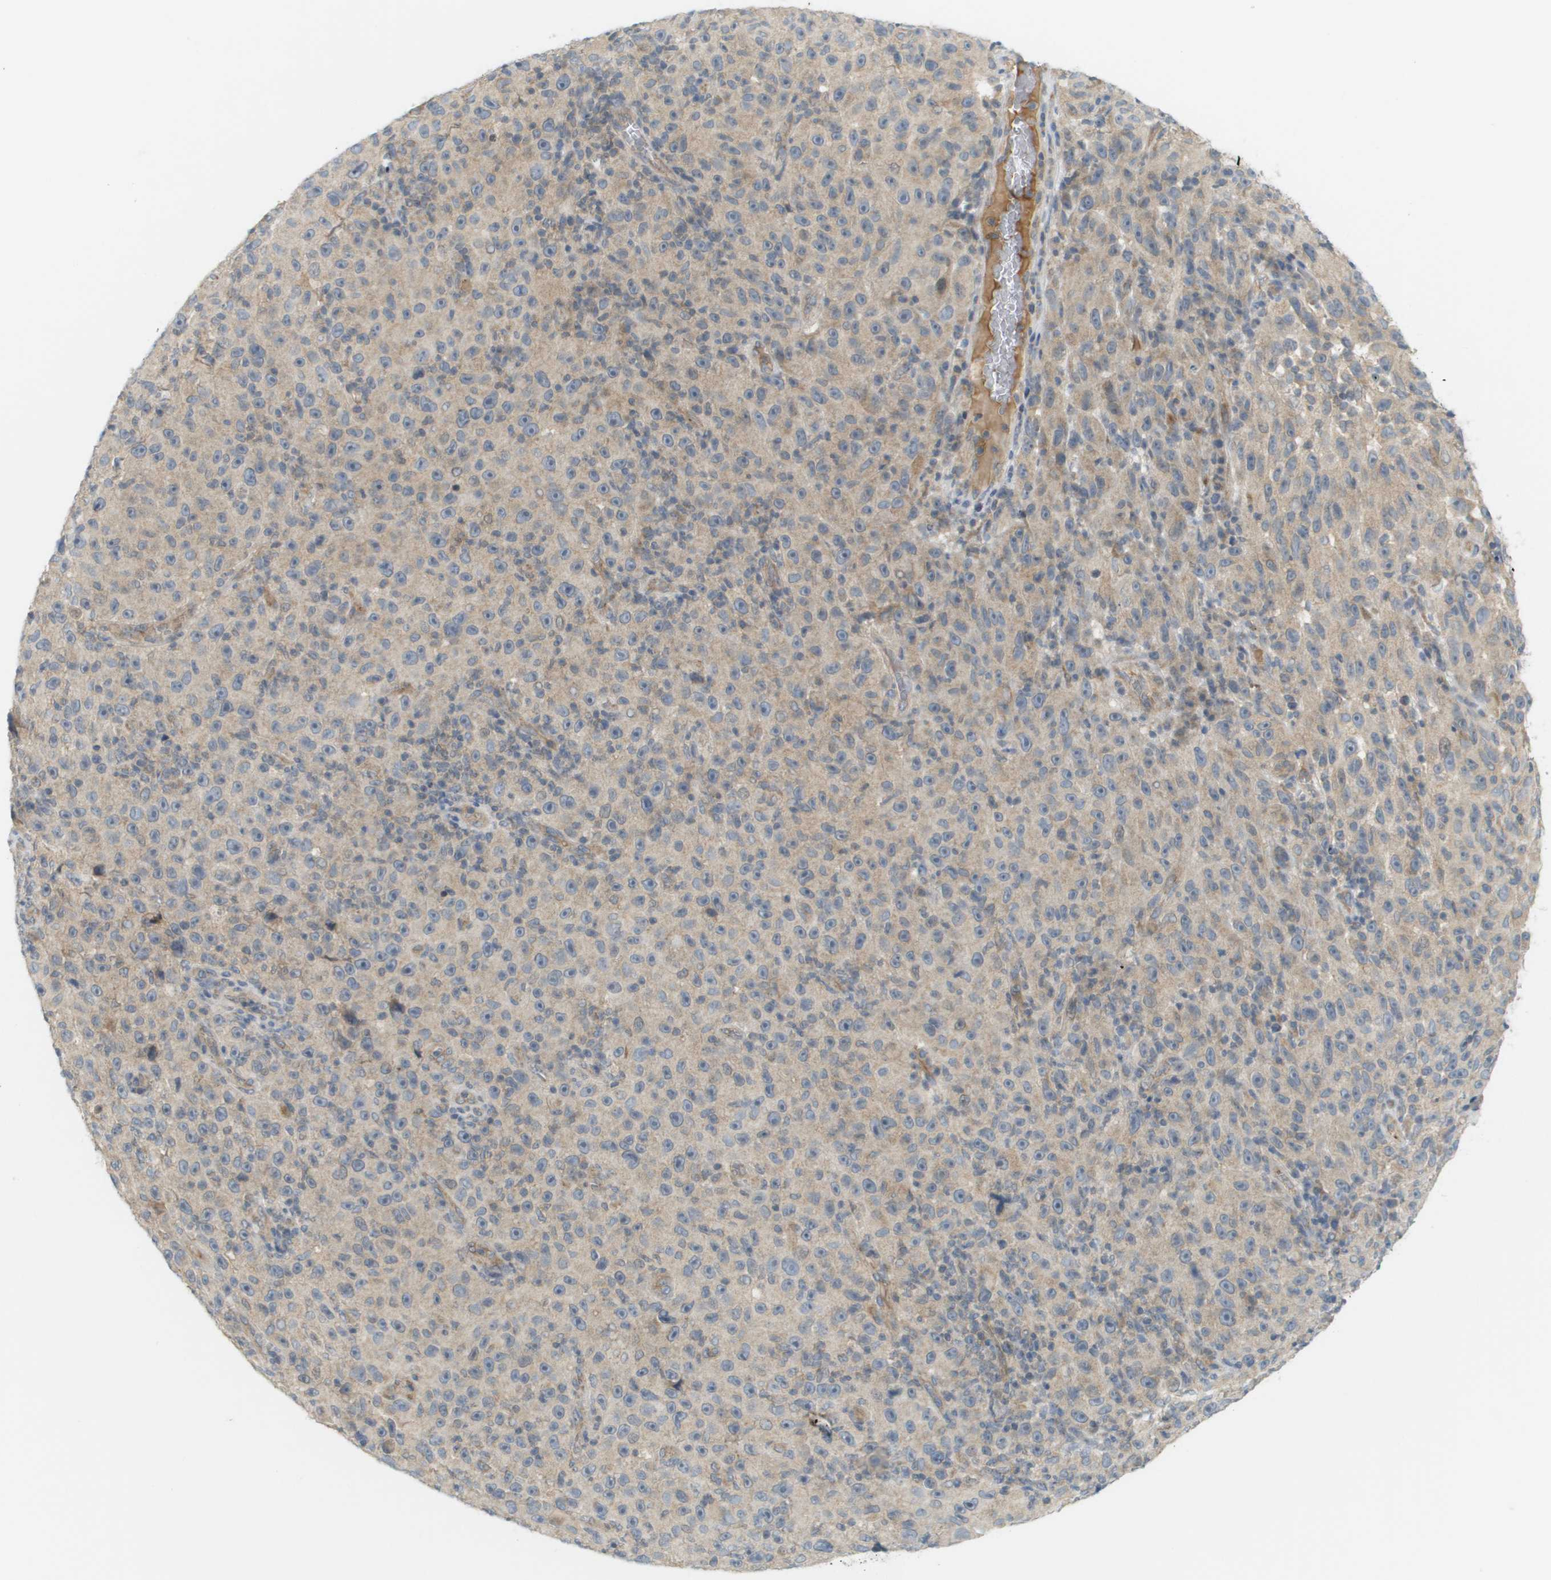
{"staining": {"intensity": "weak", "quantity": ">75%", "location": "cytoplasmic/membranous"}, "tissue": "melanoma", "cell_type": "Tumor cells", "image_type": "cancer", "snomed": [{"axis": "morphology", "description": "Malignant melanoma, NOS"}, {"axis": "topography", "description": "Skin"}], "caption": "This image displays IHC staining of melanoma, with low weak cytoplasmic/membranous staining in approximately >75% of tumor cells.", "gene": "PROC", "patient": {"sex": "female", "age": 82}}